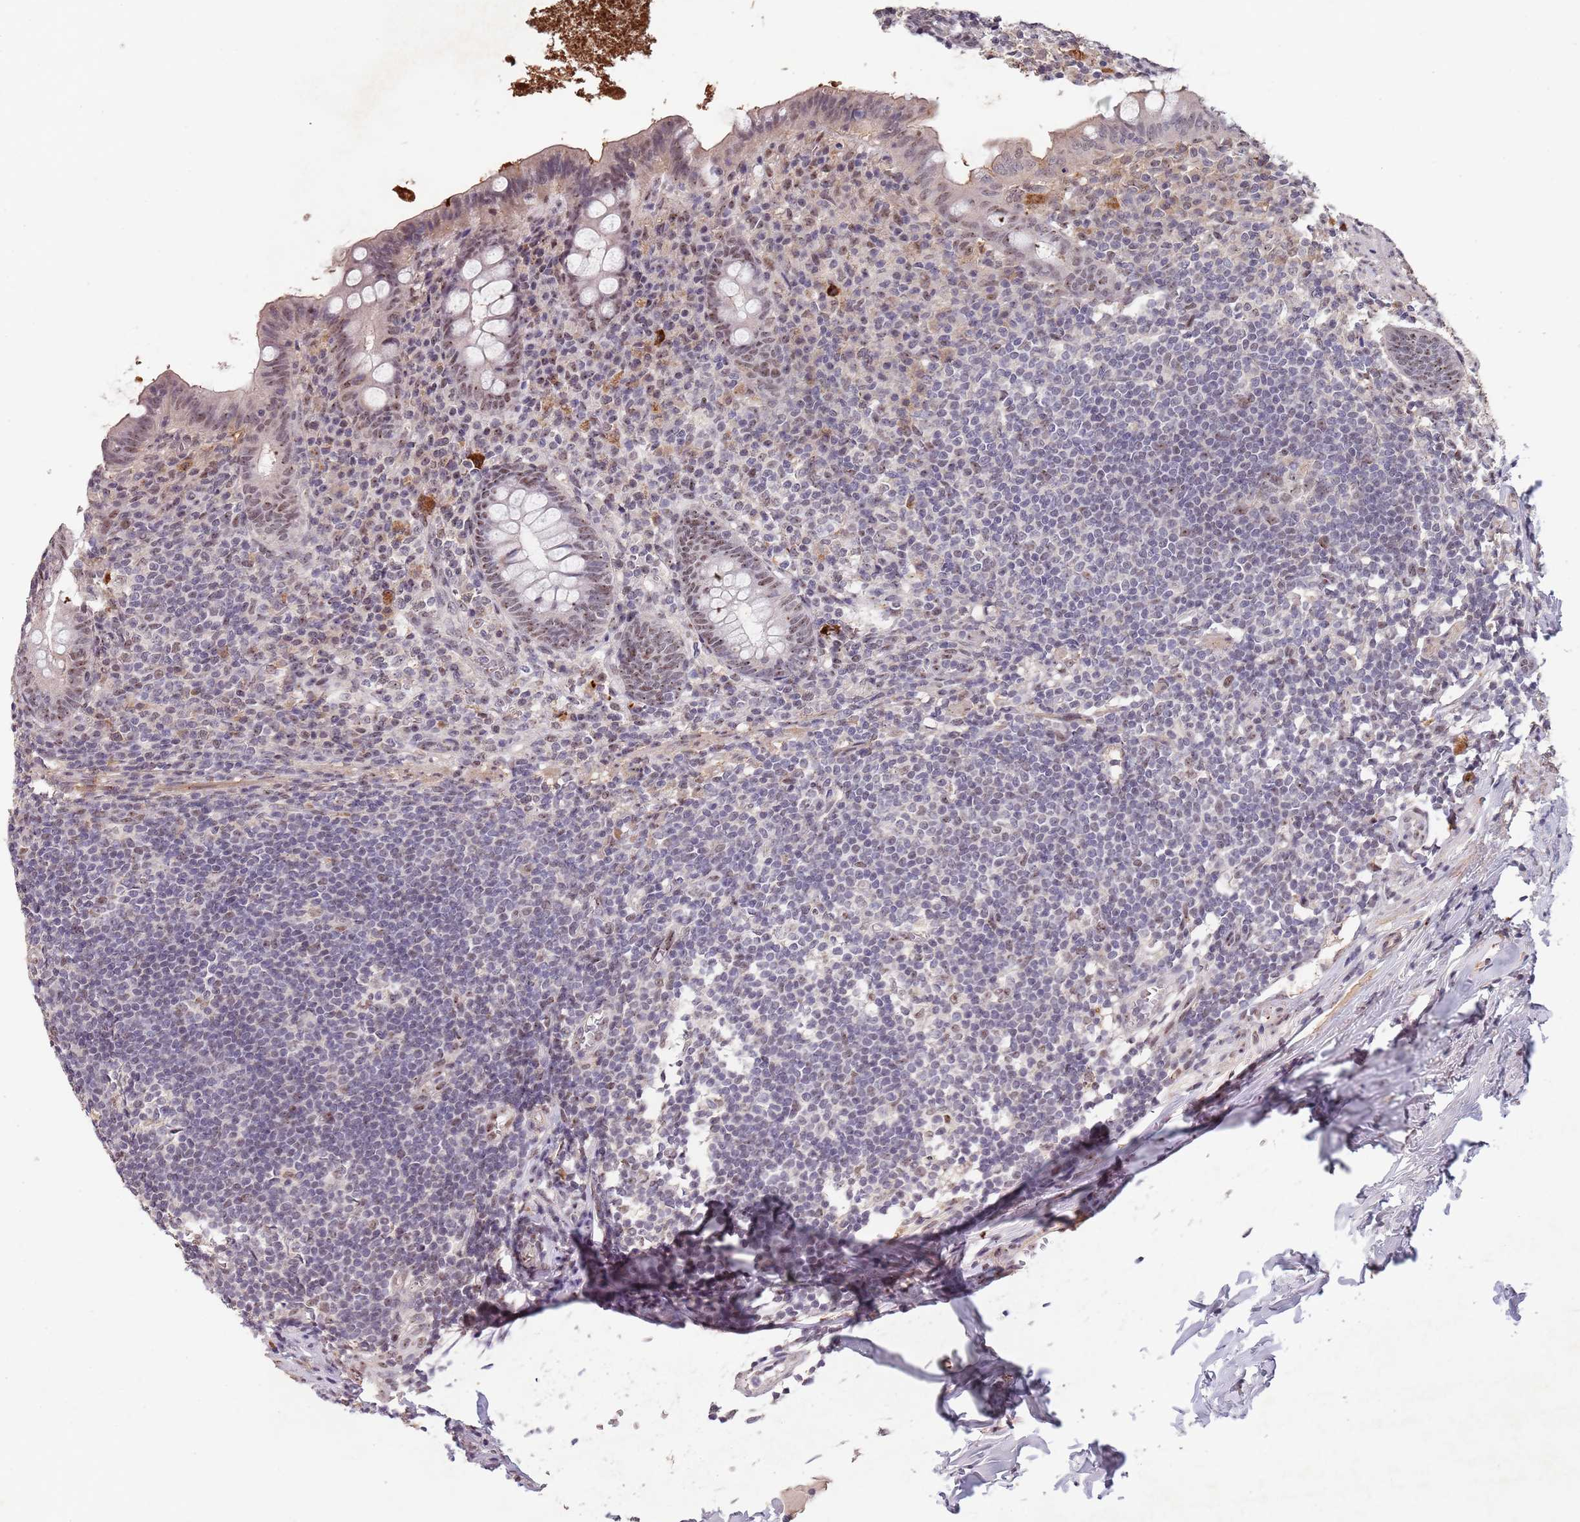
{"staining": {"intensity": "moderate", "quantity": ">75%", "location": "nuclear"}, "tissue": "appendix", "cell_type": "Glandular cells", "image_type": "normal", "snomed": [{"axis": "morphology", "description": "Normal tissue, NOS"}, {"axis": "topography", "description": "Appendix"}], "caption": "IHC (DAB (3,3'-diaminobenzidine)) staining of unremarkable appendix demonstrates moderate nuclear protein staining in about >75% of glandular cells. (brown staining indicates protein expression, while blue staining denotes nuclei).", "gene": "CIZ1", "patient": {"sex": "female", "age": 51}}